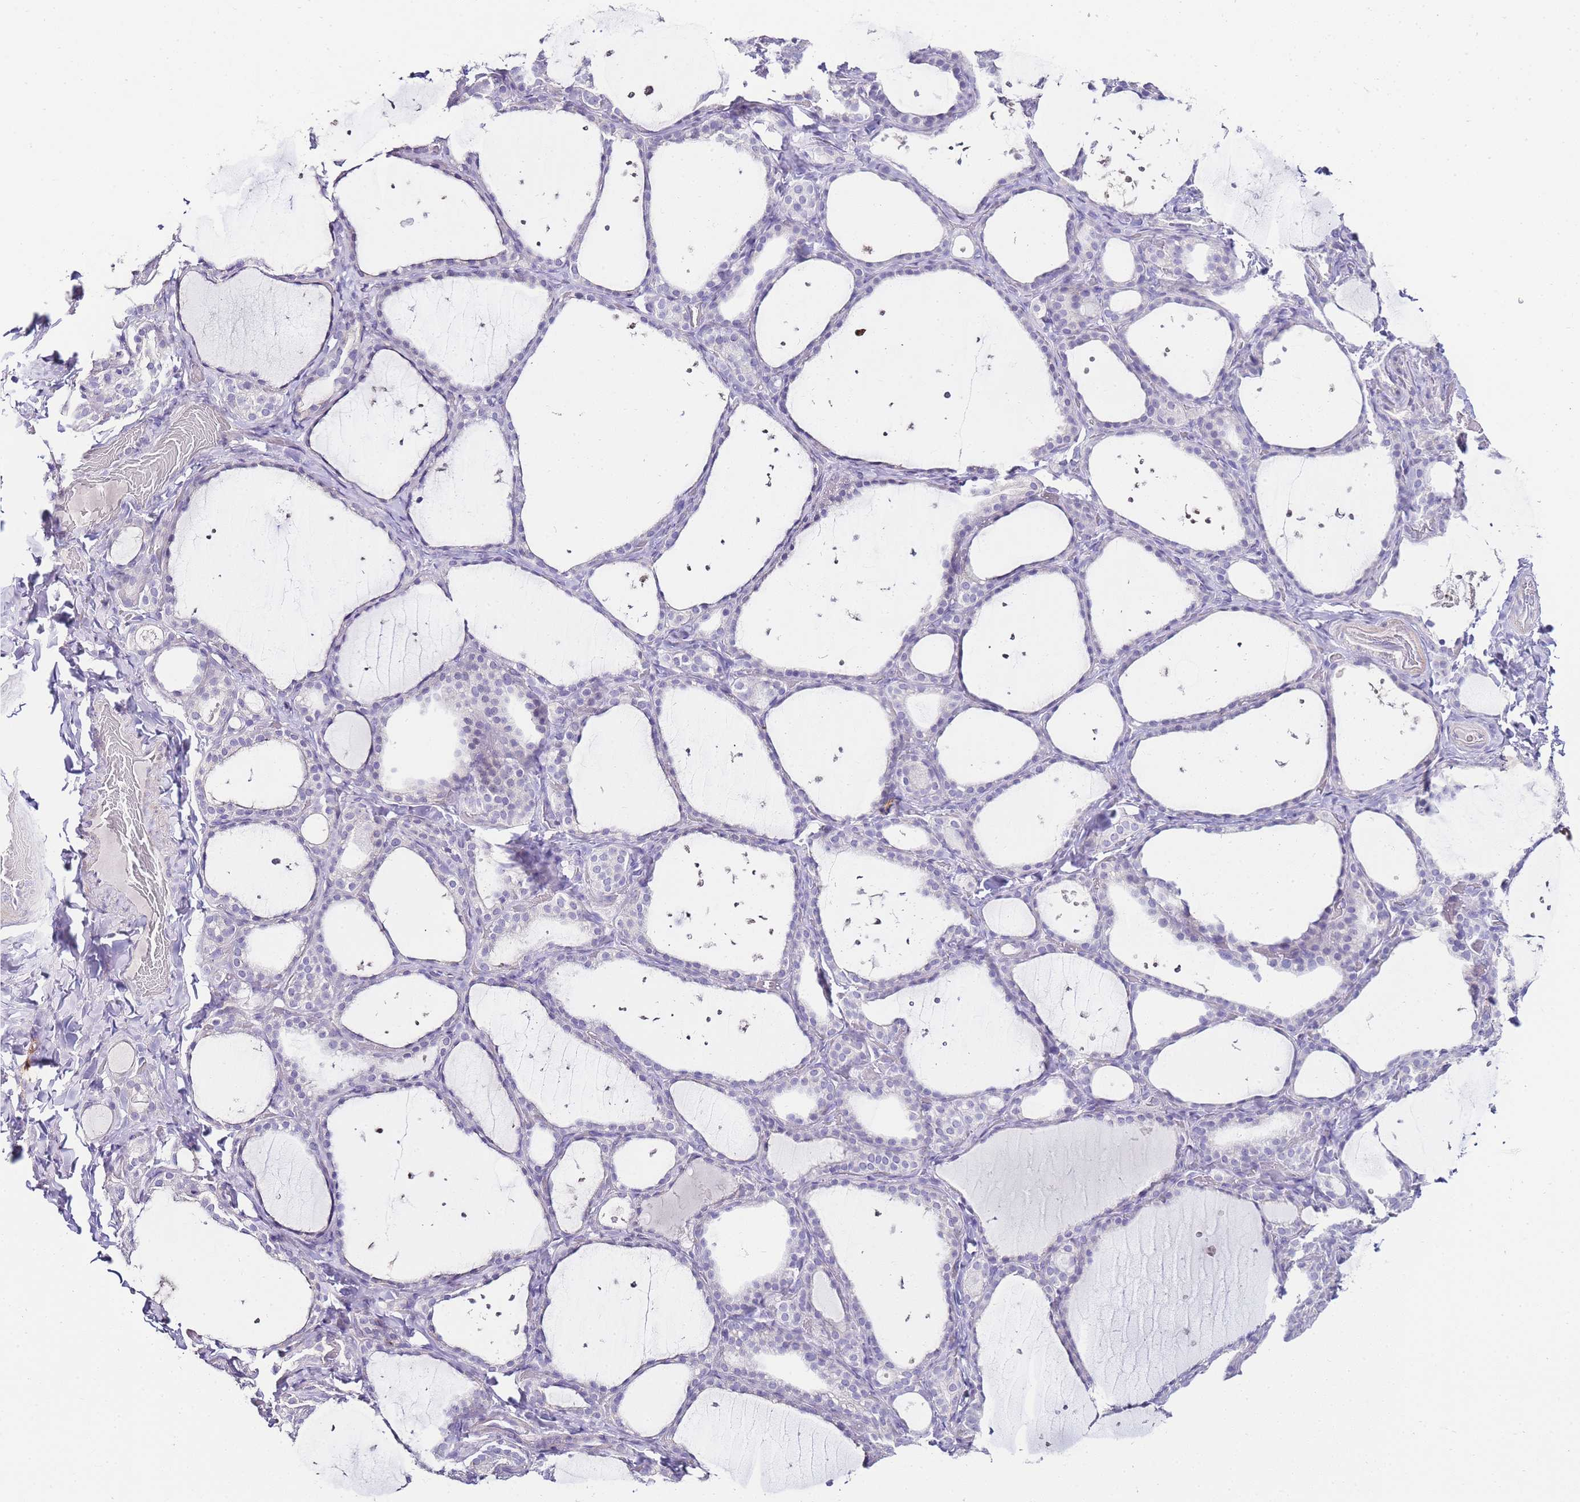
{"staining": {"intensity": "negative", "quantity": "none", "location": "none"}, "tissue": "thyroid gland", "cell_type": "Glandular cells", "image_type": "normal", "snomed": [{"axis": "morphology", "description": "Normal tissue, NOS"}, {"axis": "topography", "description": "Thyroid gland"}], "caption": "Glandular cells show no significant protein expression in unremarkable thyroid gland.", "gene": "DPP4", "patient": {"sex": "female", "age": 44}}